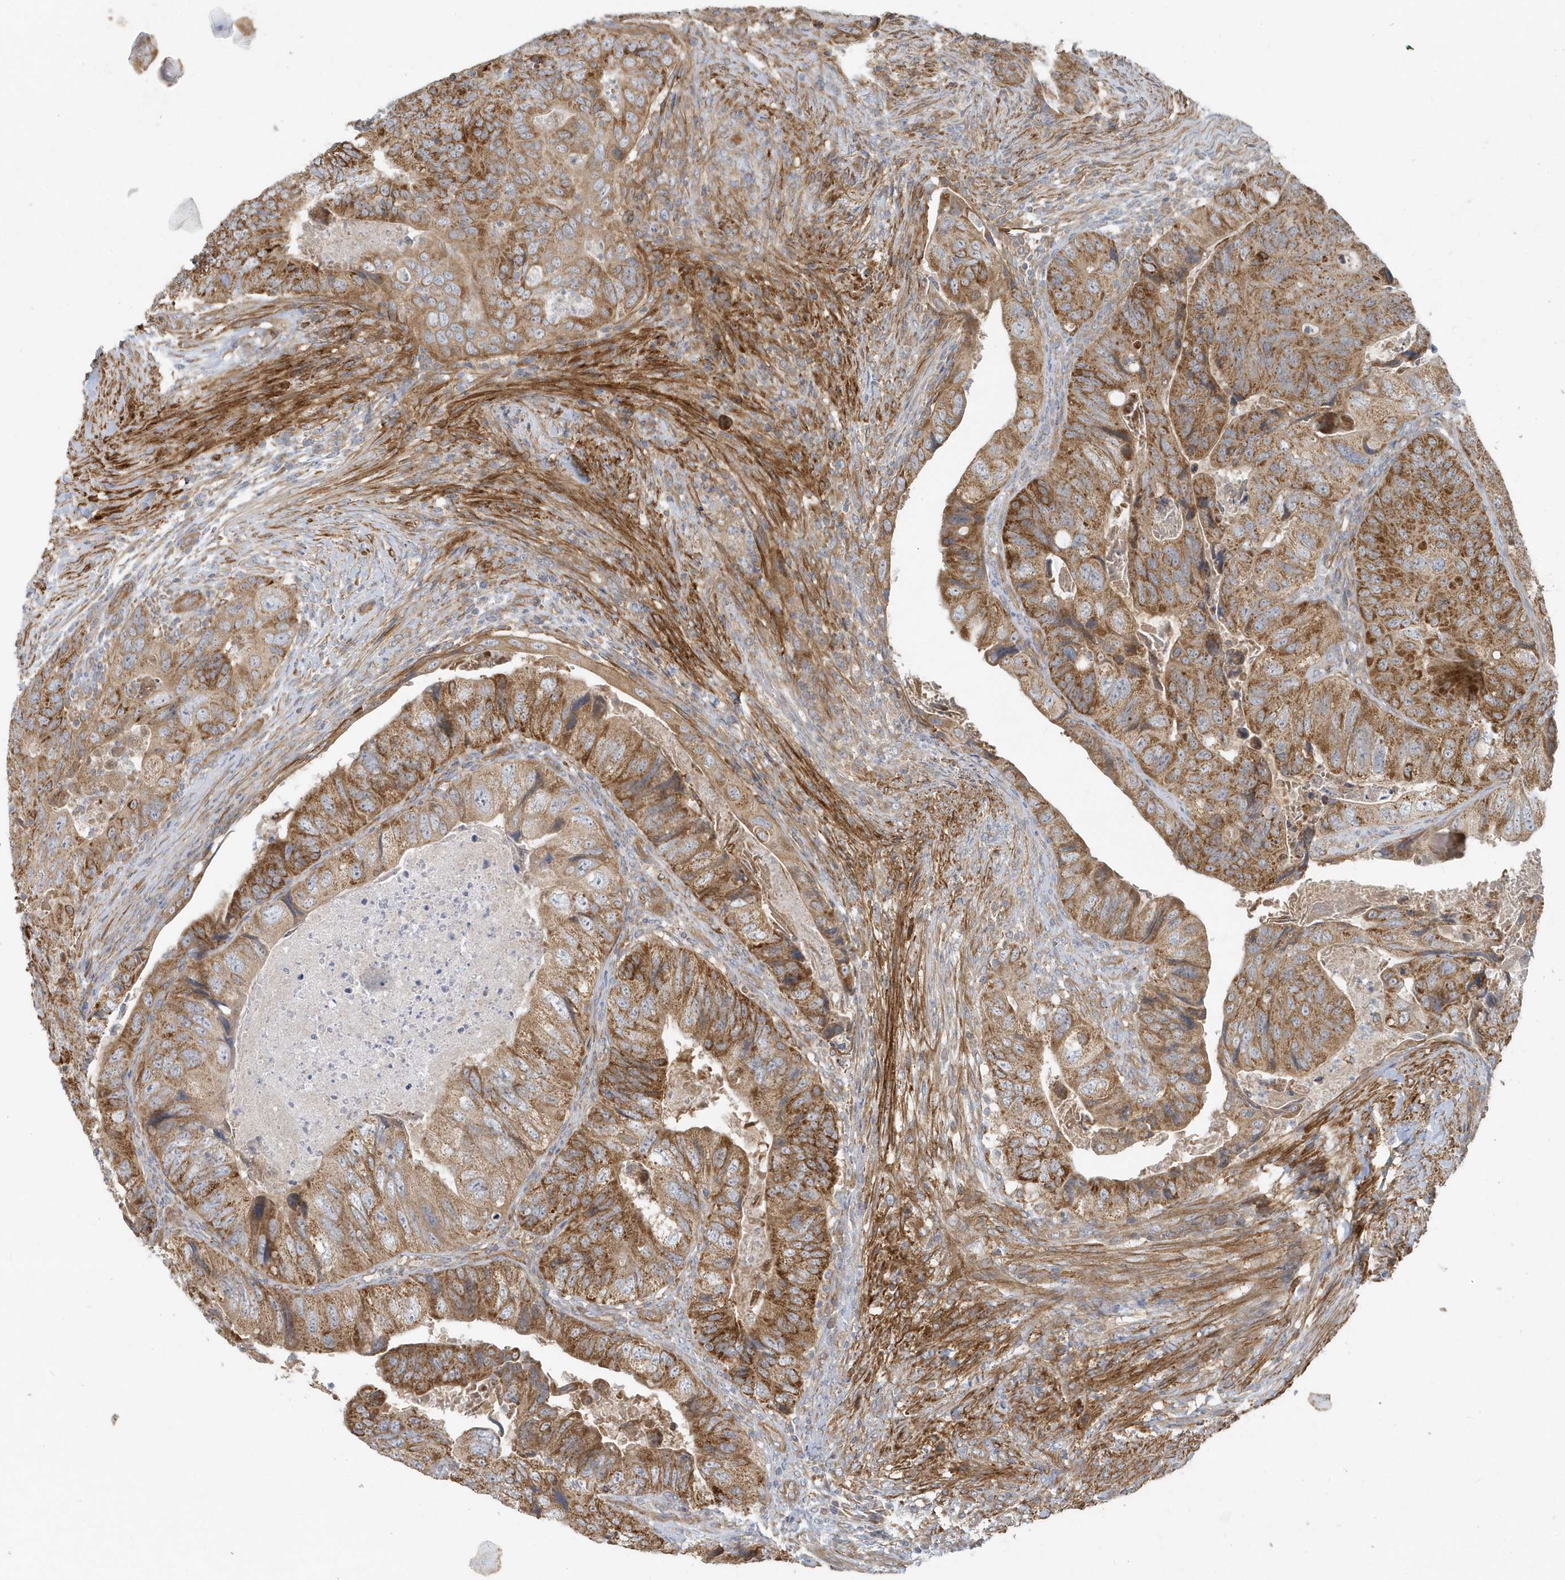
{"staining": {"intensity": "moderate", "quantity": ">75%", "location": "cytoplasmic/membranous"}, "tissue": "colorectal cancer", "cell_type": "Tumor cells", "image_type": "cancer", "snomed": [{"axis": "morphology", "description": "Adenocarcinoma, NOS"}, {"axis": "topography", "description": "Rectum"}], "caption": "Adenocarcinoma (colorectal) stained with DAB (3,3'-diaminobenzidine) immunohistochemistry shows medium levels of moderate cytoplasmic/membranous expression in approximately >75% of tumor cells.", "gene": "LEXM", "patient": {"sex": "male", "age": 63}}